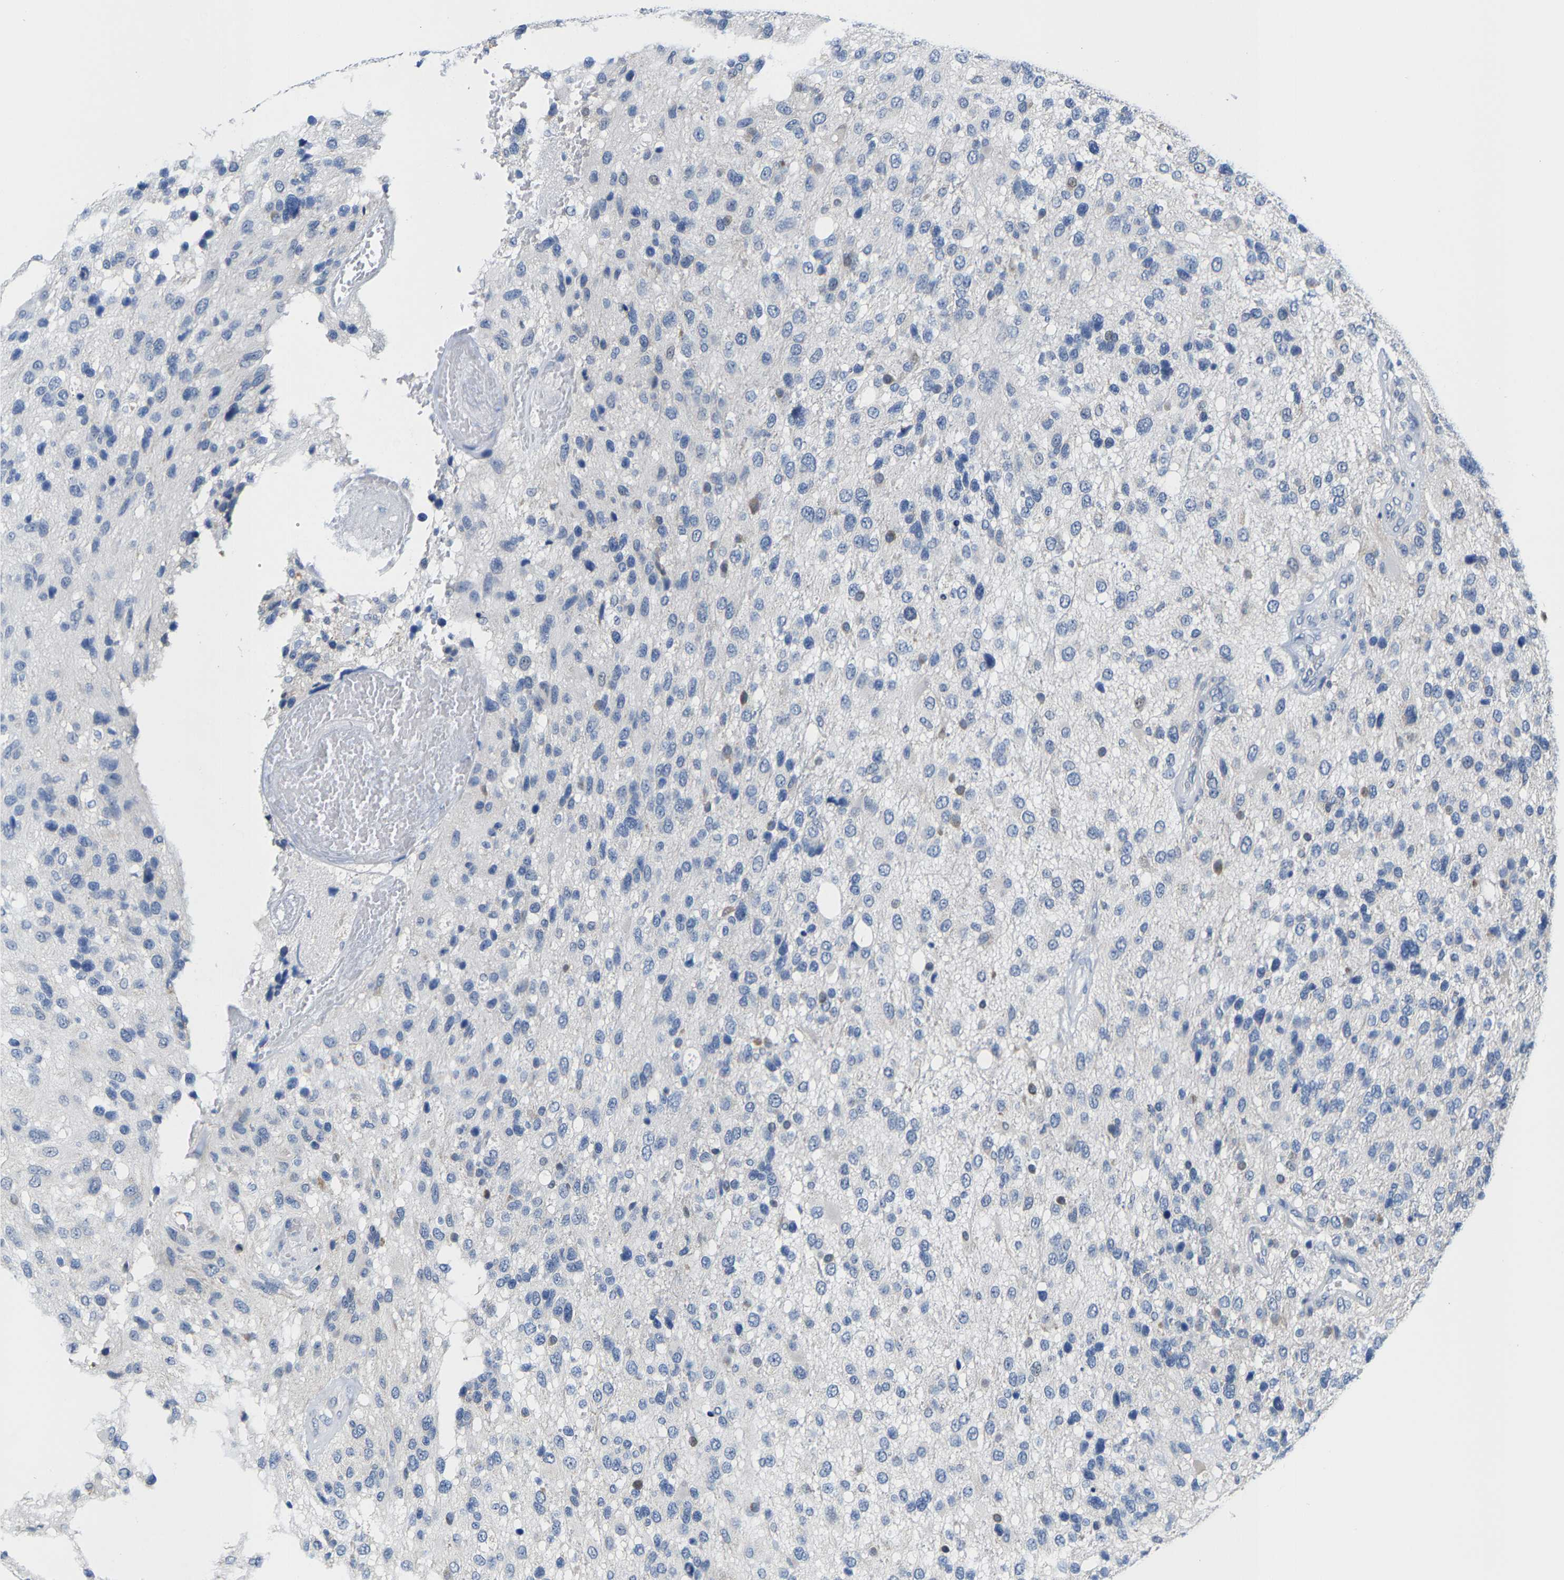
{"staining": {"intensity": "negative", "quantity": "none", "location": "none"}, "tissue": "glioma", "cell_type": "Tumor cells", "image_type": "cancer", "snomed": [{"axis": "morphology", "description": "Glioma, malignant, High grade"}, {"axis": "topography", "description": "Brain"}], "caption": "Human glioma stained for a protein using IHC demonstrates no staining in tumor cells.", "gene": "KLHL1", "patient": {"sex": "female", "age": 58}}